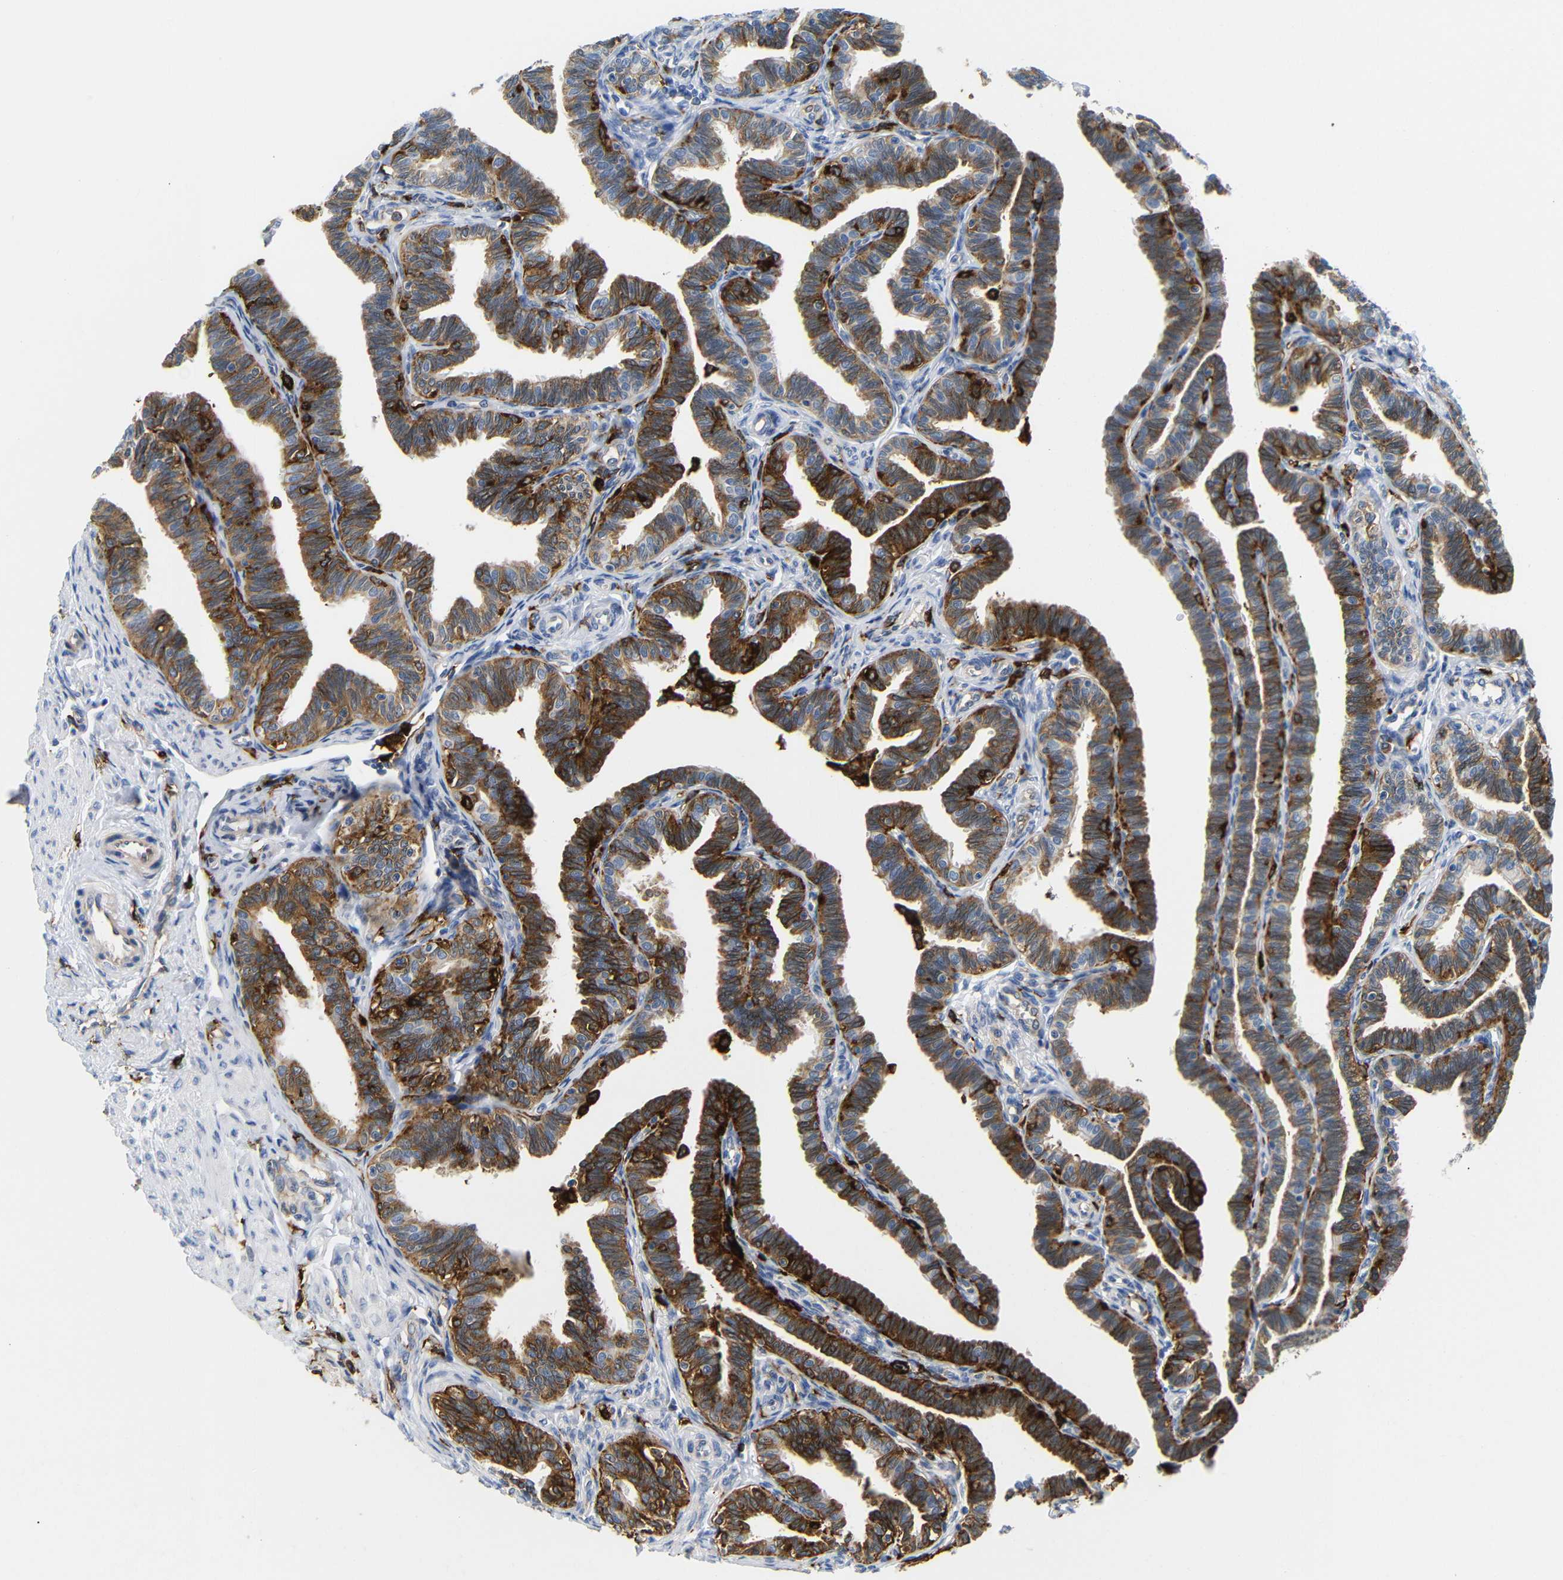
{"staining": {"intensity": "strong", "quantity": ">75%", "location": "cytoplasmic/membranous"}, "tissue": "fallopian tube", "cell_type": "Glandular cells", "image_type": "normal", "snomed": [{"axis": "morphology", "description": "Normal tissue, NOS"}, {"axis": "topography", "description": "Fallopian tube"}, {"axis": "topography", "description": "Ovary"}], "caption": "Immunohistochemistry (IHC) (DAB) staining of normal fallopian tube displays strong cytoplasmic/membranous protein staining in about >75% of glandular cells. (DAB = brown stain, brightfield microscopy at high magnification).", "gene": "HLA", "patient": {"sex": "female", "age": 23}}